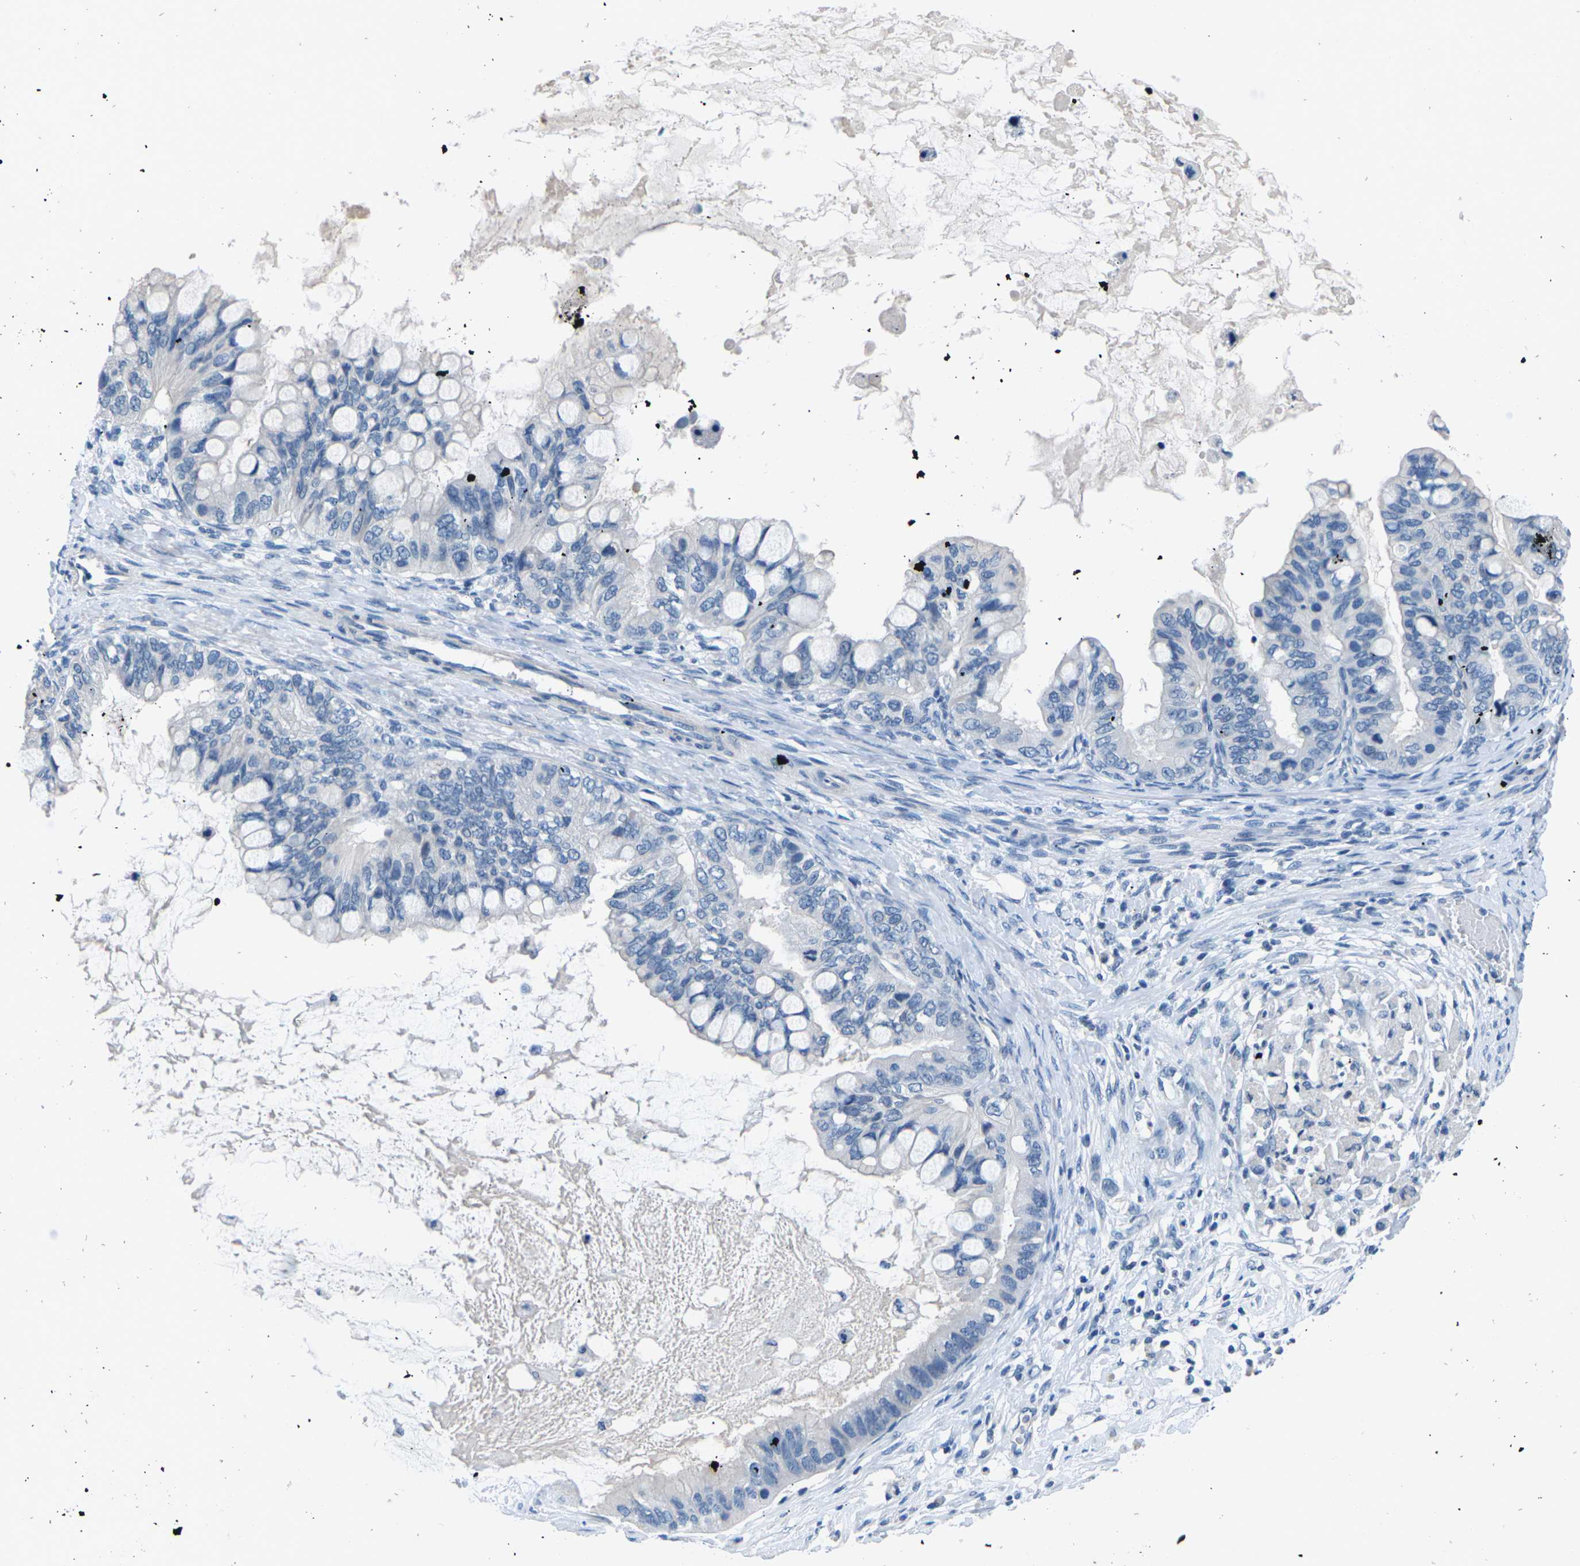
{"staining": {"intensity": "negative", "quantity": "none", "location": "none"}, "tissue": "ovarian cancer", "cell_type": "Tumor cells", "image_type": "cancer", "snomed": [{"axis": "morphology", "description": "Cystadenocarcinoma, mucinous, NOS"}, {"axis": "topography", "description": "Ovary"}], "caption": "Immunohistochemistry histopathology image of neoplastic tissue: human ovarian mucinous cystadenocarcinoma stained with DAB (3,3'-diaminobenzidine) shows no significant protein positivity in tumor cells.", "gene": "UMOD", "patient": {"sex": "female", "age": 80}}